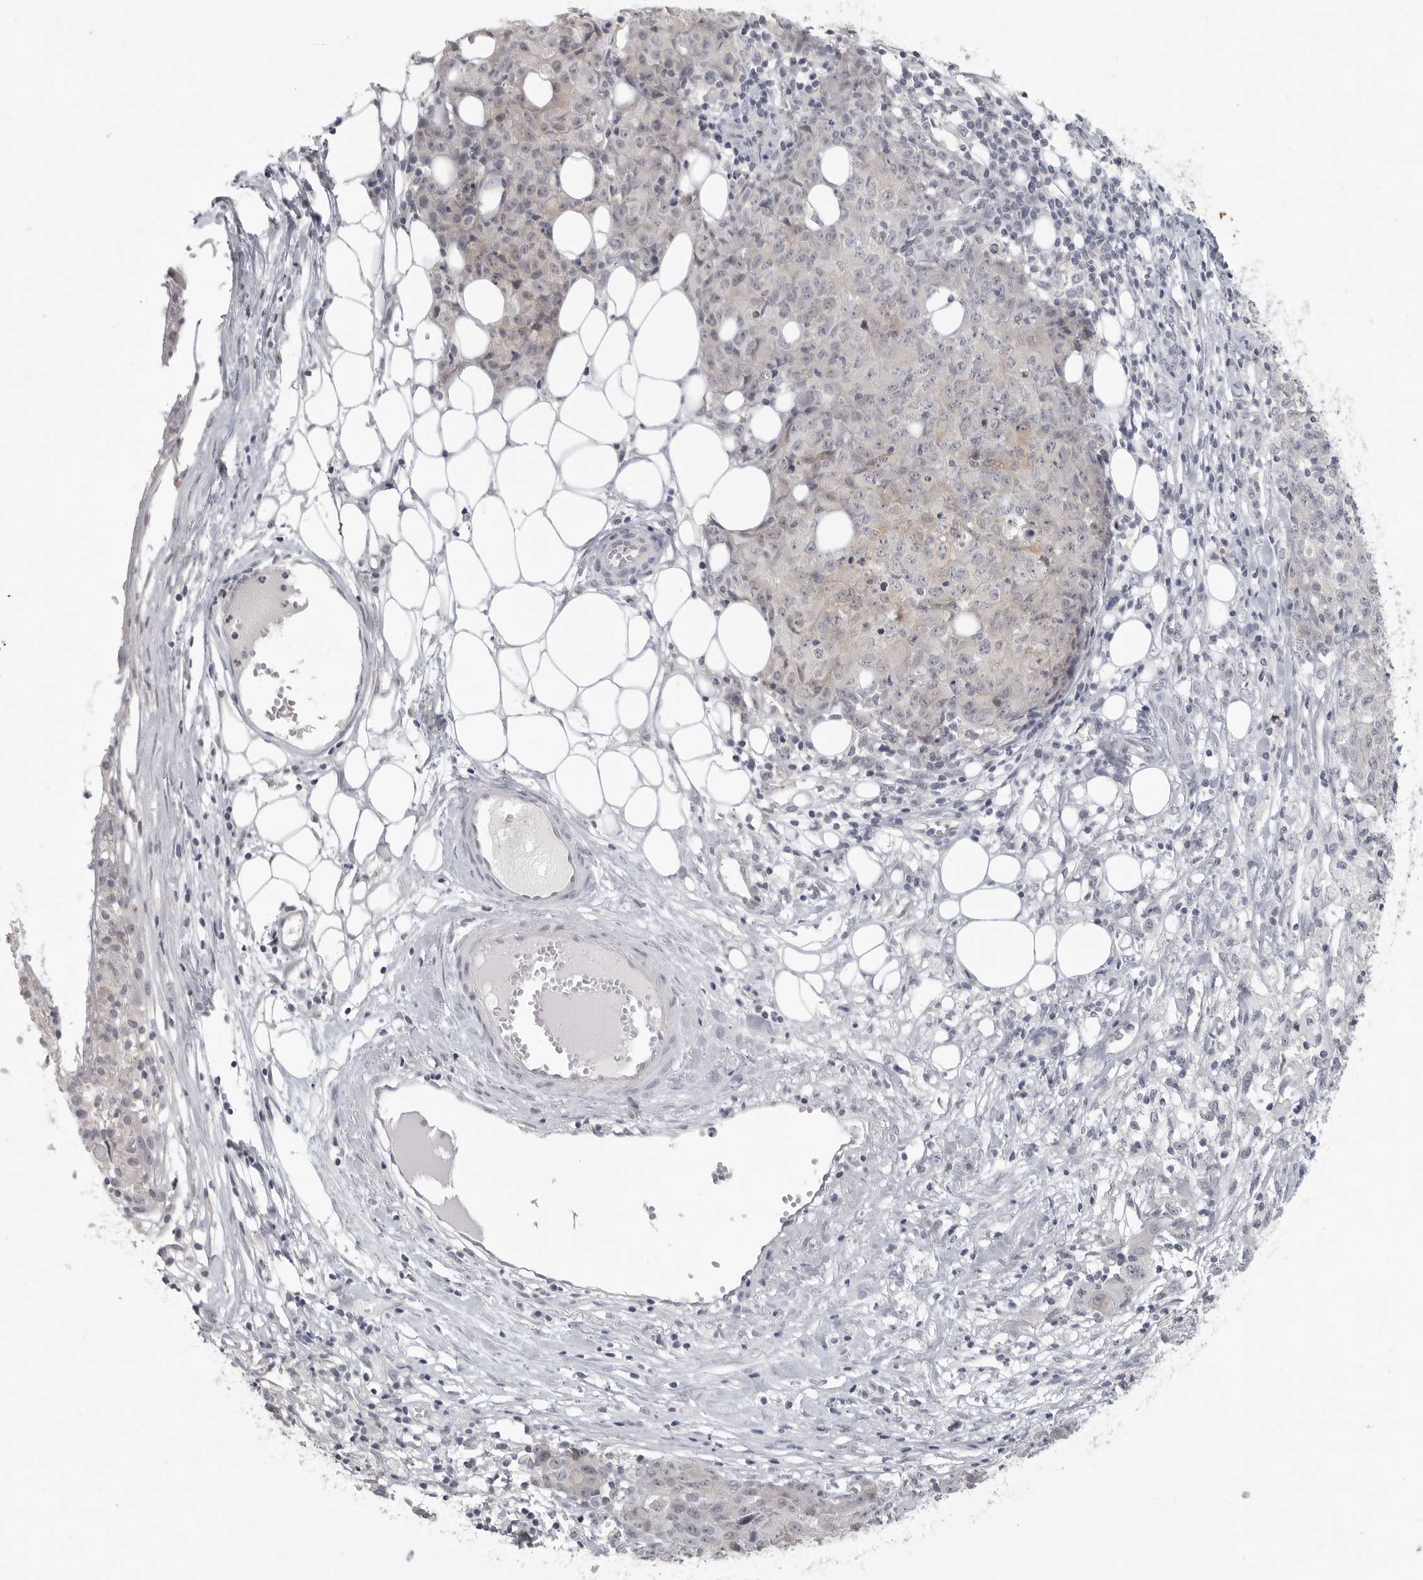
{"staining": {"intensity": "weak", "quantity": "<25%", "location": "cytoplasmic/membranous"}, "tissue": "ovarian cancer", "cell_type": "Tumor cells", "image_type": "cancer", "snomed": [{"axis": "morphology", "description": "Carcinoma, endometroid"}, {"axis": "topography", "description": "Ovary"}], "caption": "Immunohistochemistry (IHC) micrograph of endometroid carcinoma (ovarian) stained for a protein (brown), which exhibits no positivity in tumor cells.", "gene": "HMGCS2", "patient": {"sex": "female", "age": 42}}